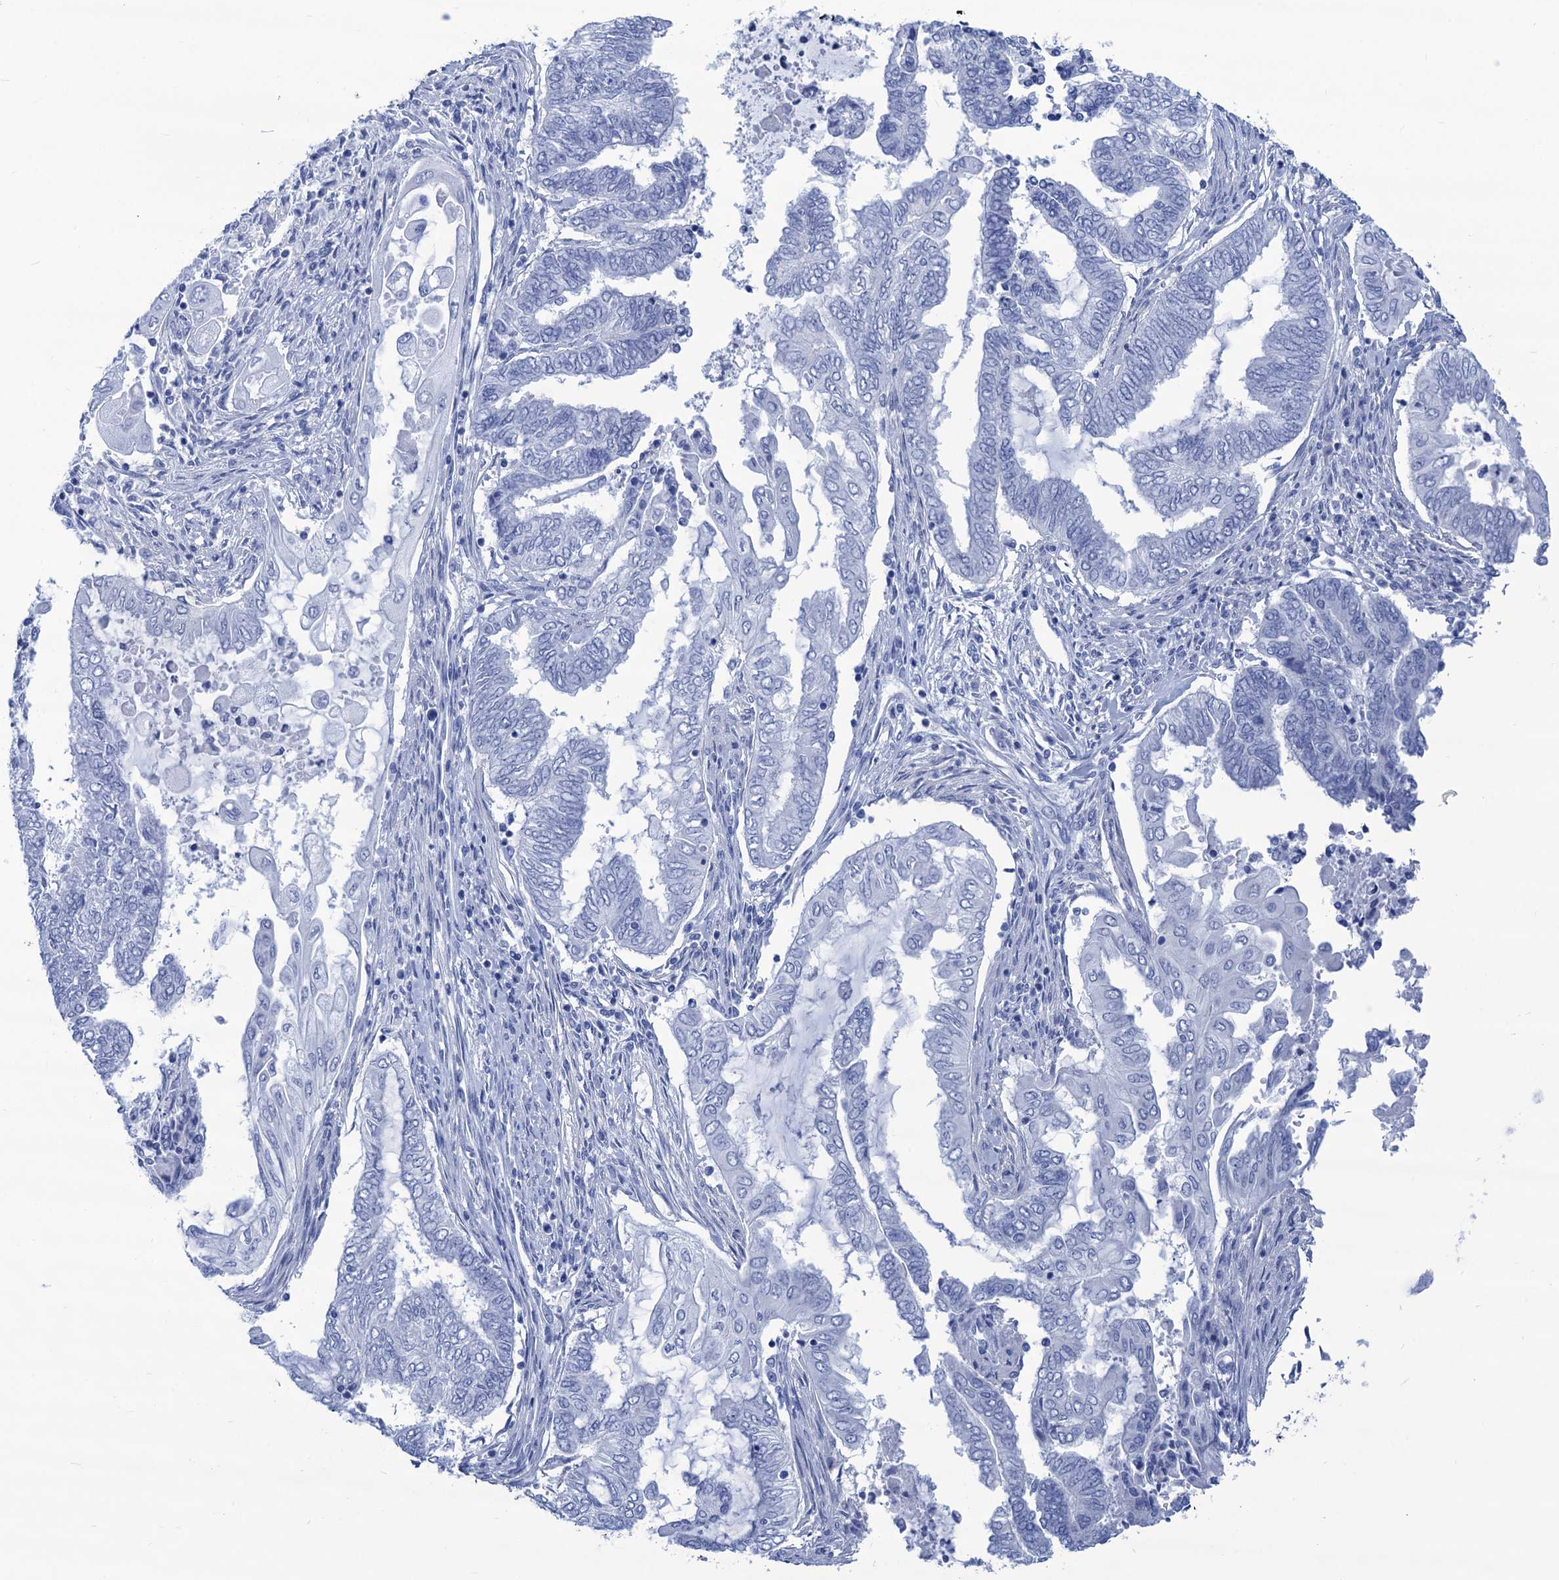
{"staining": {"intensity": "negative", "quantity": "none", "location": "none"}, "tissue": "endometrial cancer", "cell_type": "Tumor cells", "image_type": "cancer", "snomed": [{"axis": "morphology", "description": "Adenocarcinoma, NOS"}, {"axis": "topography", "description": "Uterus"}, {"axis": "topography", "description": "Endometrium"}], "caption": "Endometrial cancer (adenocarcinoma) was stained to show a protein in brown. There is no significant expression in tumor cells.", "gene": "CABYR", "patient": {"sex": "female", "age": 70}}